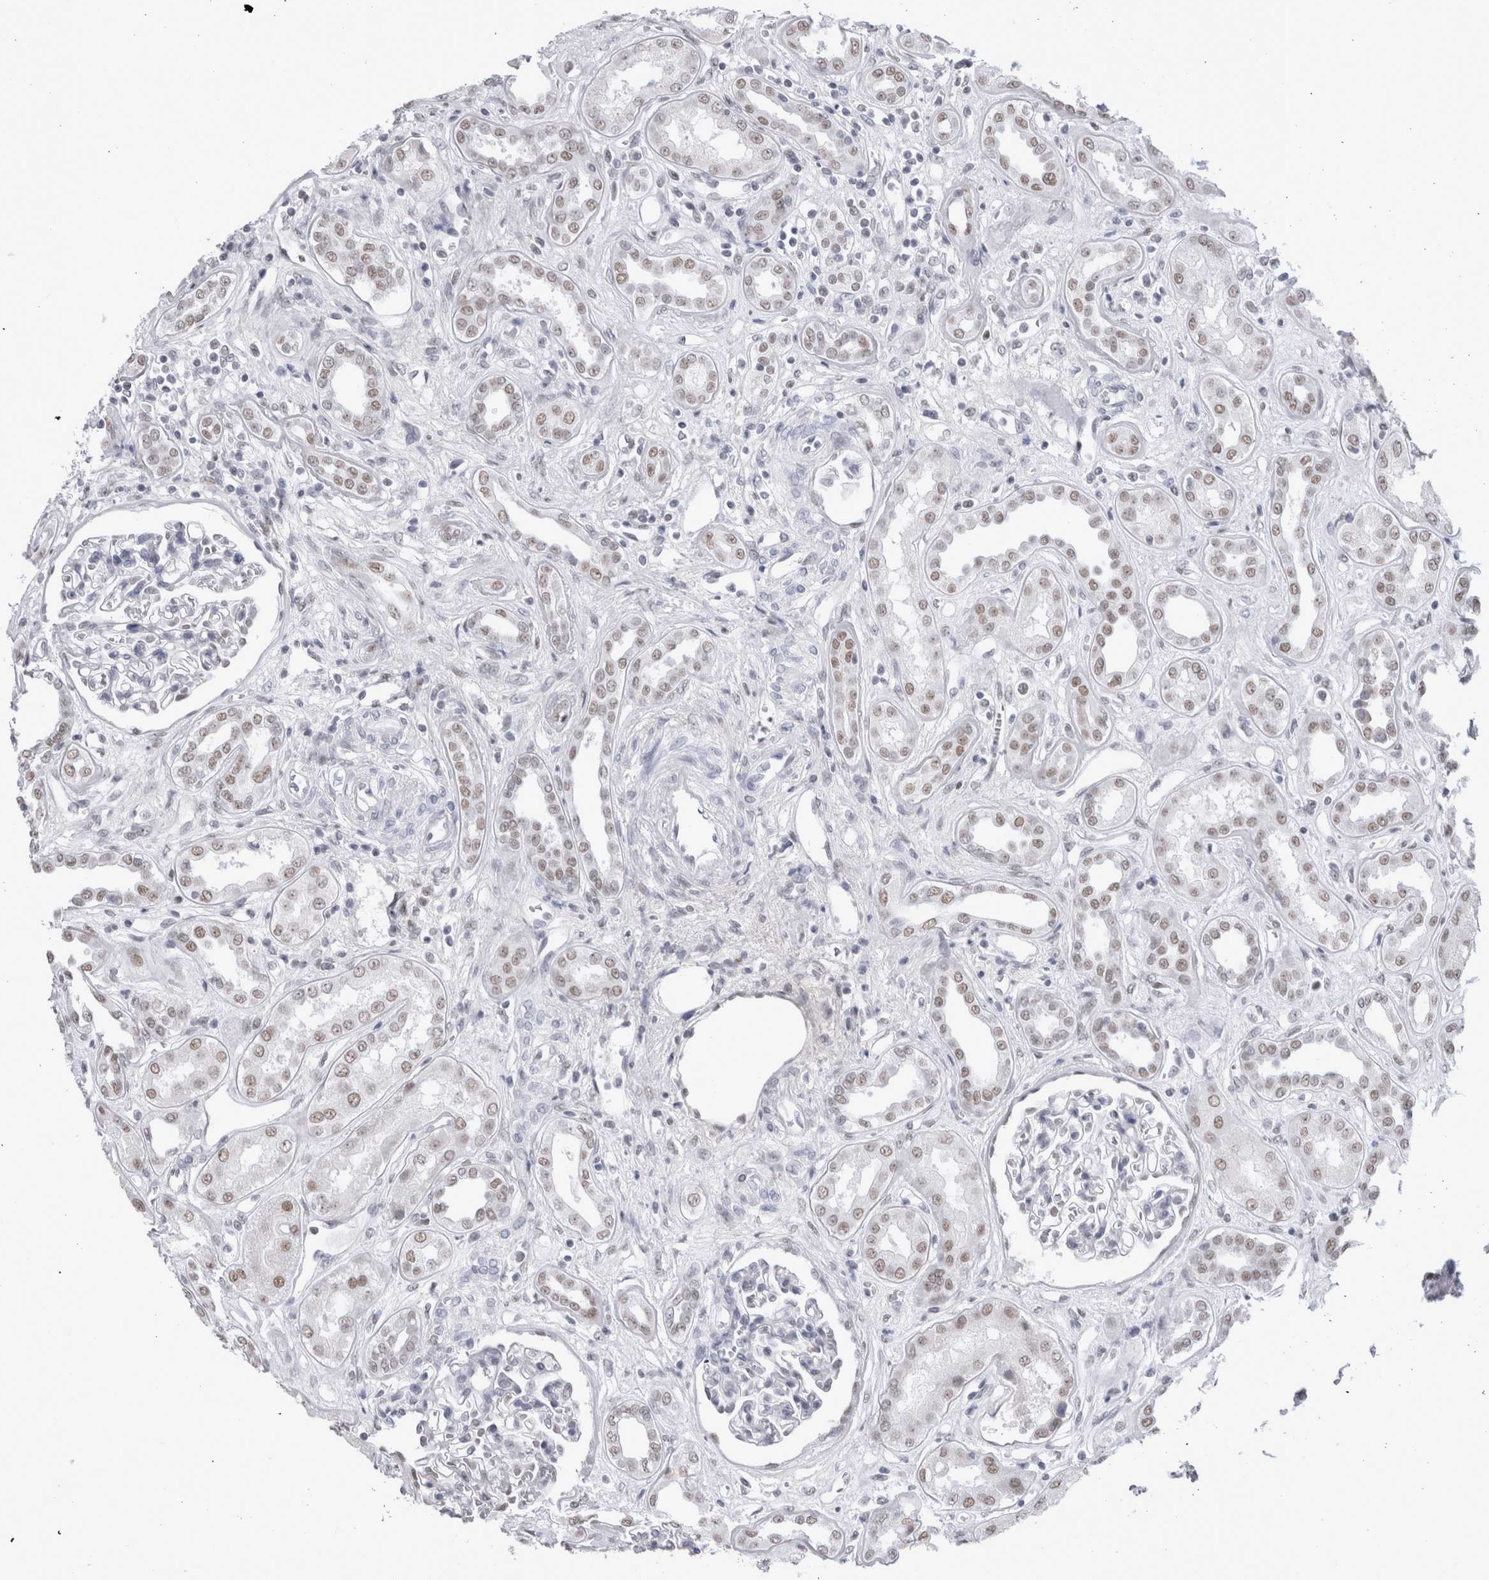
{"staining": {"intensity": "negative", "quantity": "none", "location": "none"}, "tissue": "kidney", "cell_type": "Cells in glomeruli", "image_type": "normal", "snomed": [{"axis": "morphology", "description": "Normal tissue, NOS"}, {"axis": "topography", "description": "Kidney"}], "caption": "Immunohistochemistry (IHC) photomicrograph of benign human kidney stained for a protein (brown), which shows no positivity in cells in glomeruli. Nuclei are stained in blue.", "gene": "API5", "patient": {"sex": "male", "age": 59}}